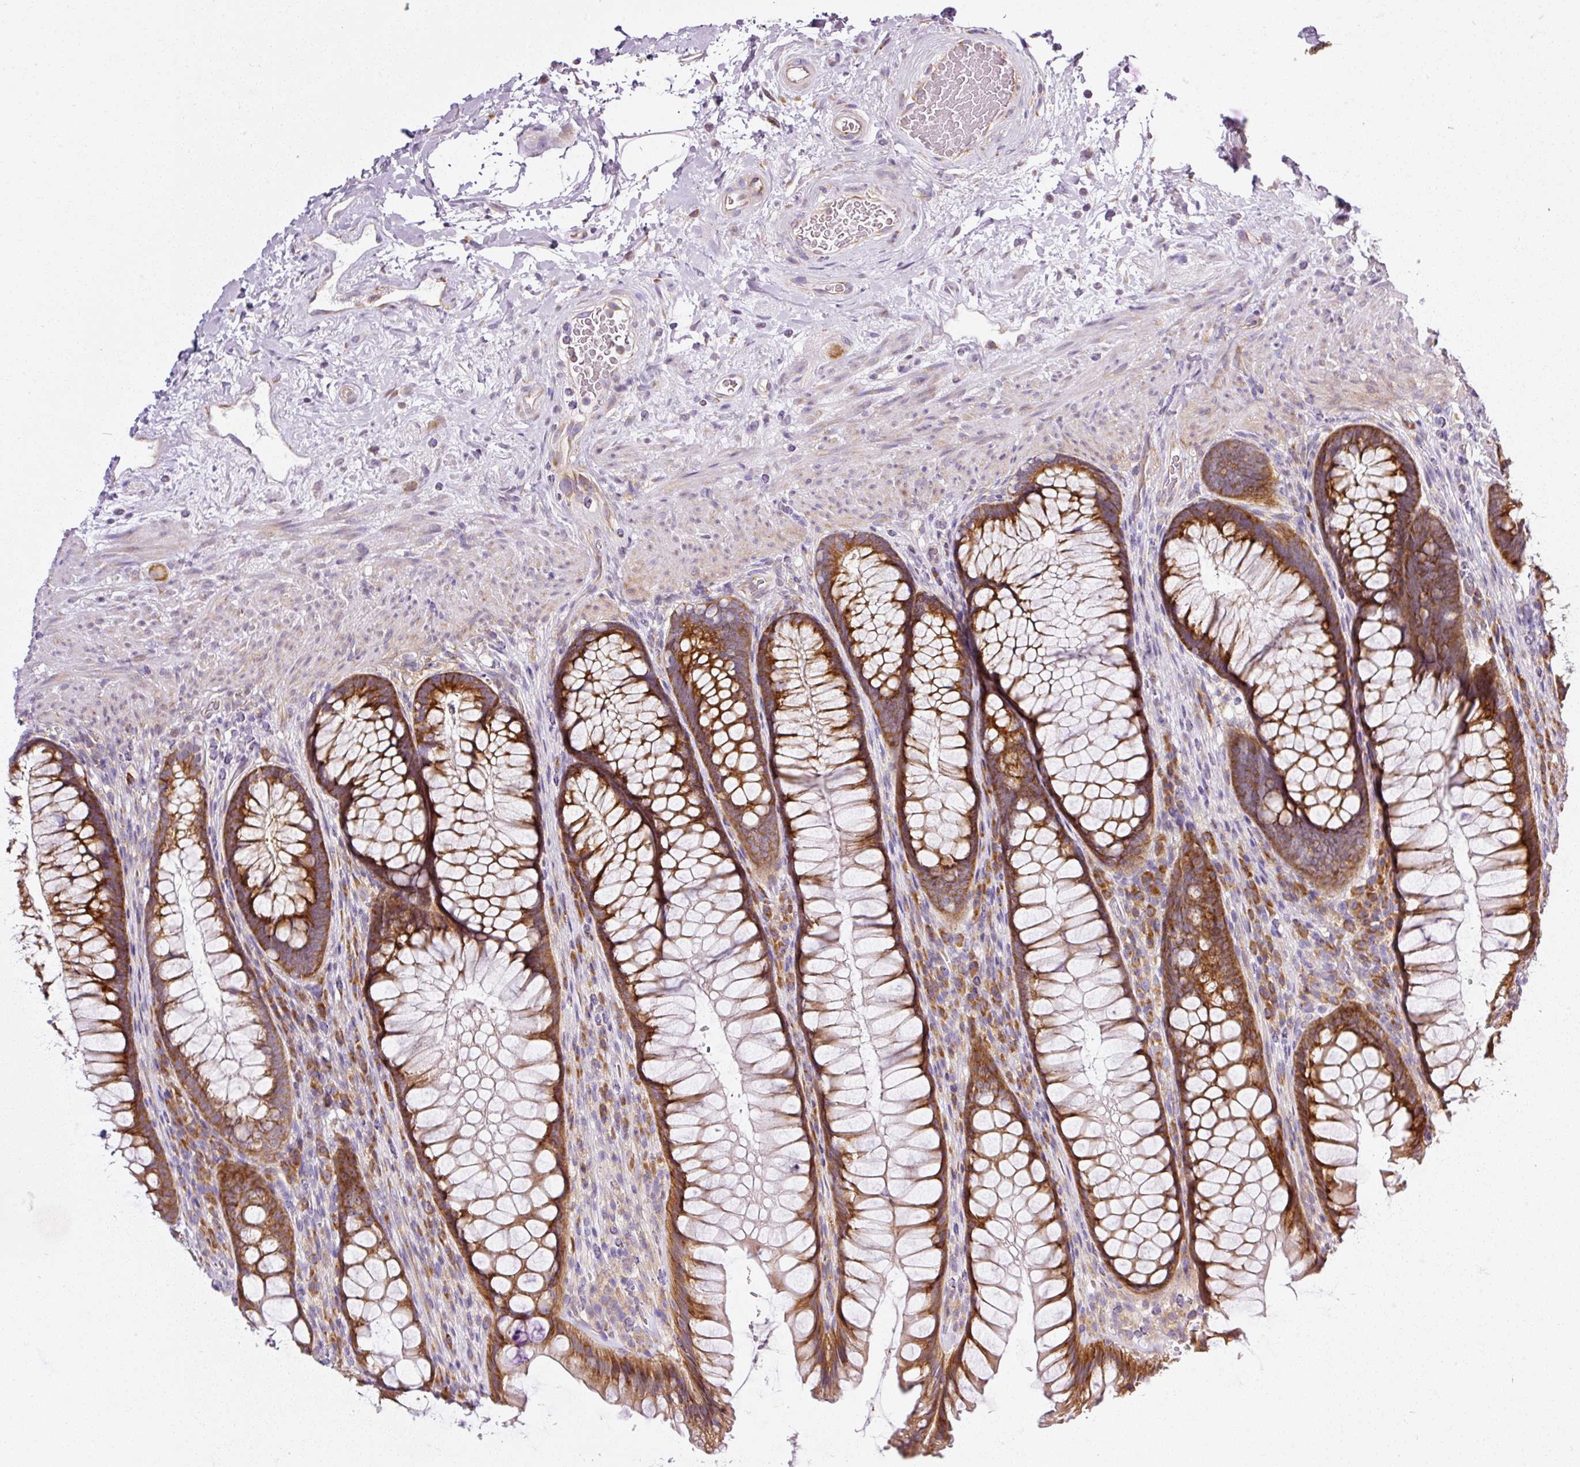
{"staining": {"intensity": "strong", "quantity": ">75%", "location": "cytoplasmic/membranous"}, "tissue": "rectum", "cell_type": "Glandular cells", "image_type": "normal", "snomed": [{"axis": "morphology", "description": "Normal tissue, NOS"}, {"axis": "topography", "description": "Rectum"}], "caption": "DAB (3,3'-diaminobenzidine) immunohistochemical staining of benign human rectum shows strong cytoplasmic/membranous protein positivity in about >75% of glandular cells.", "gene": "RPL10A", "patient": {"sex": "male", "age": 53}}